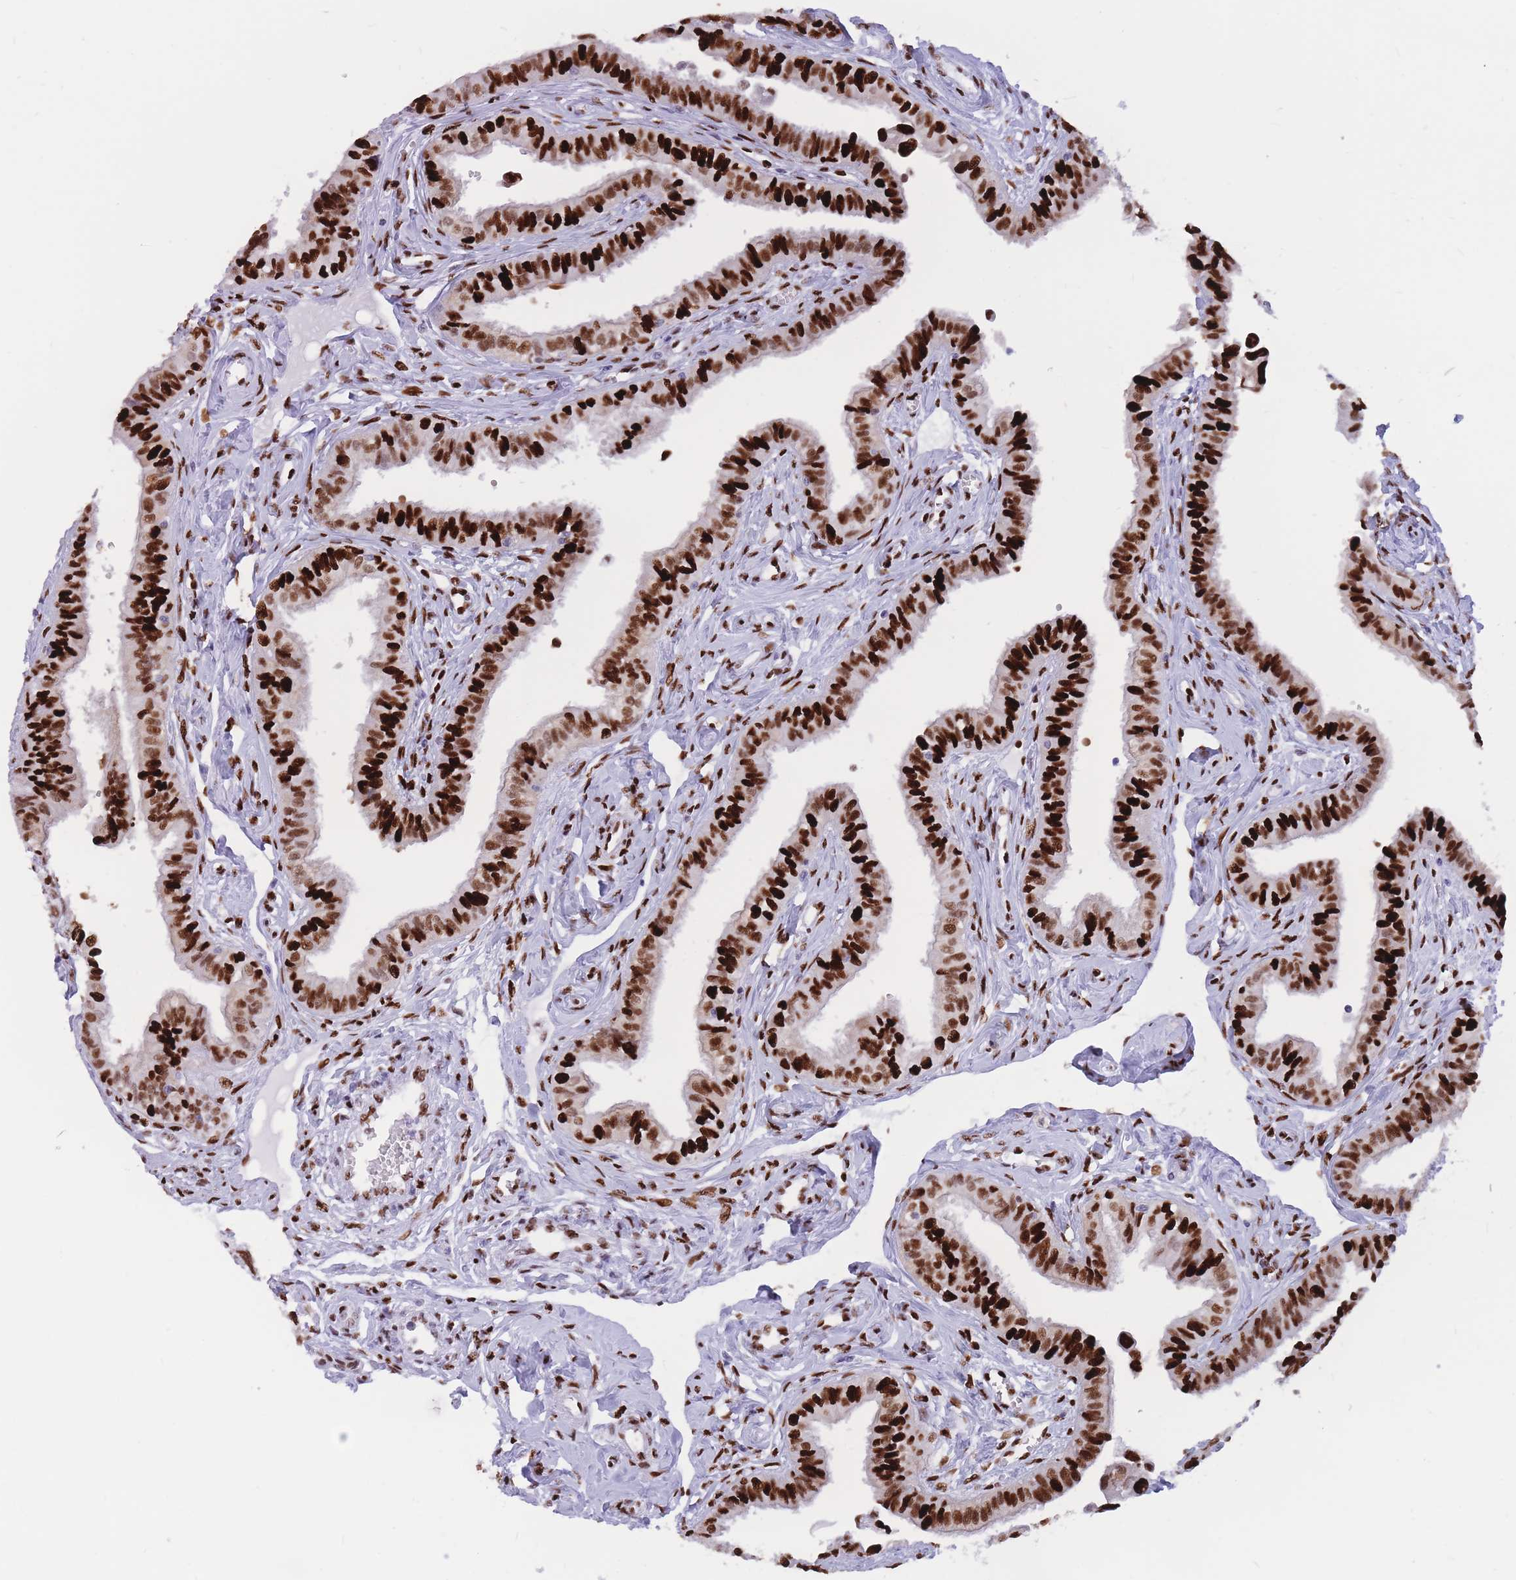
{"staining": {"intensity": "strong", "quantity": ">75%", "location": "nuclear"}, "tissue": "fallopian tube", "cell_type": "Glandular cells", "image_type": "normal", "snomed": [{"axis": "morphology", "description": "Normal tissue, NOS"}, {"axis": "morphology", "description": "Carcinoma, NOS"}, {"axis": "topography", "description": "Fallopian tube"}, {"axis": "topography", "description": "Ovary"}], "caption": "There is high levels of strong nuclear positivity in glandular cells of unremarkable fallopian tube, as demonstrated by immunohistochemical staining (brown color).", "gene": "NASP", "patient": {"sex": "female", "age": 59}}